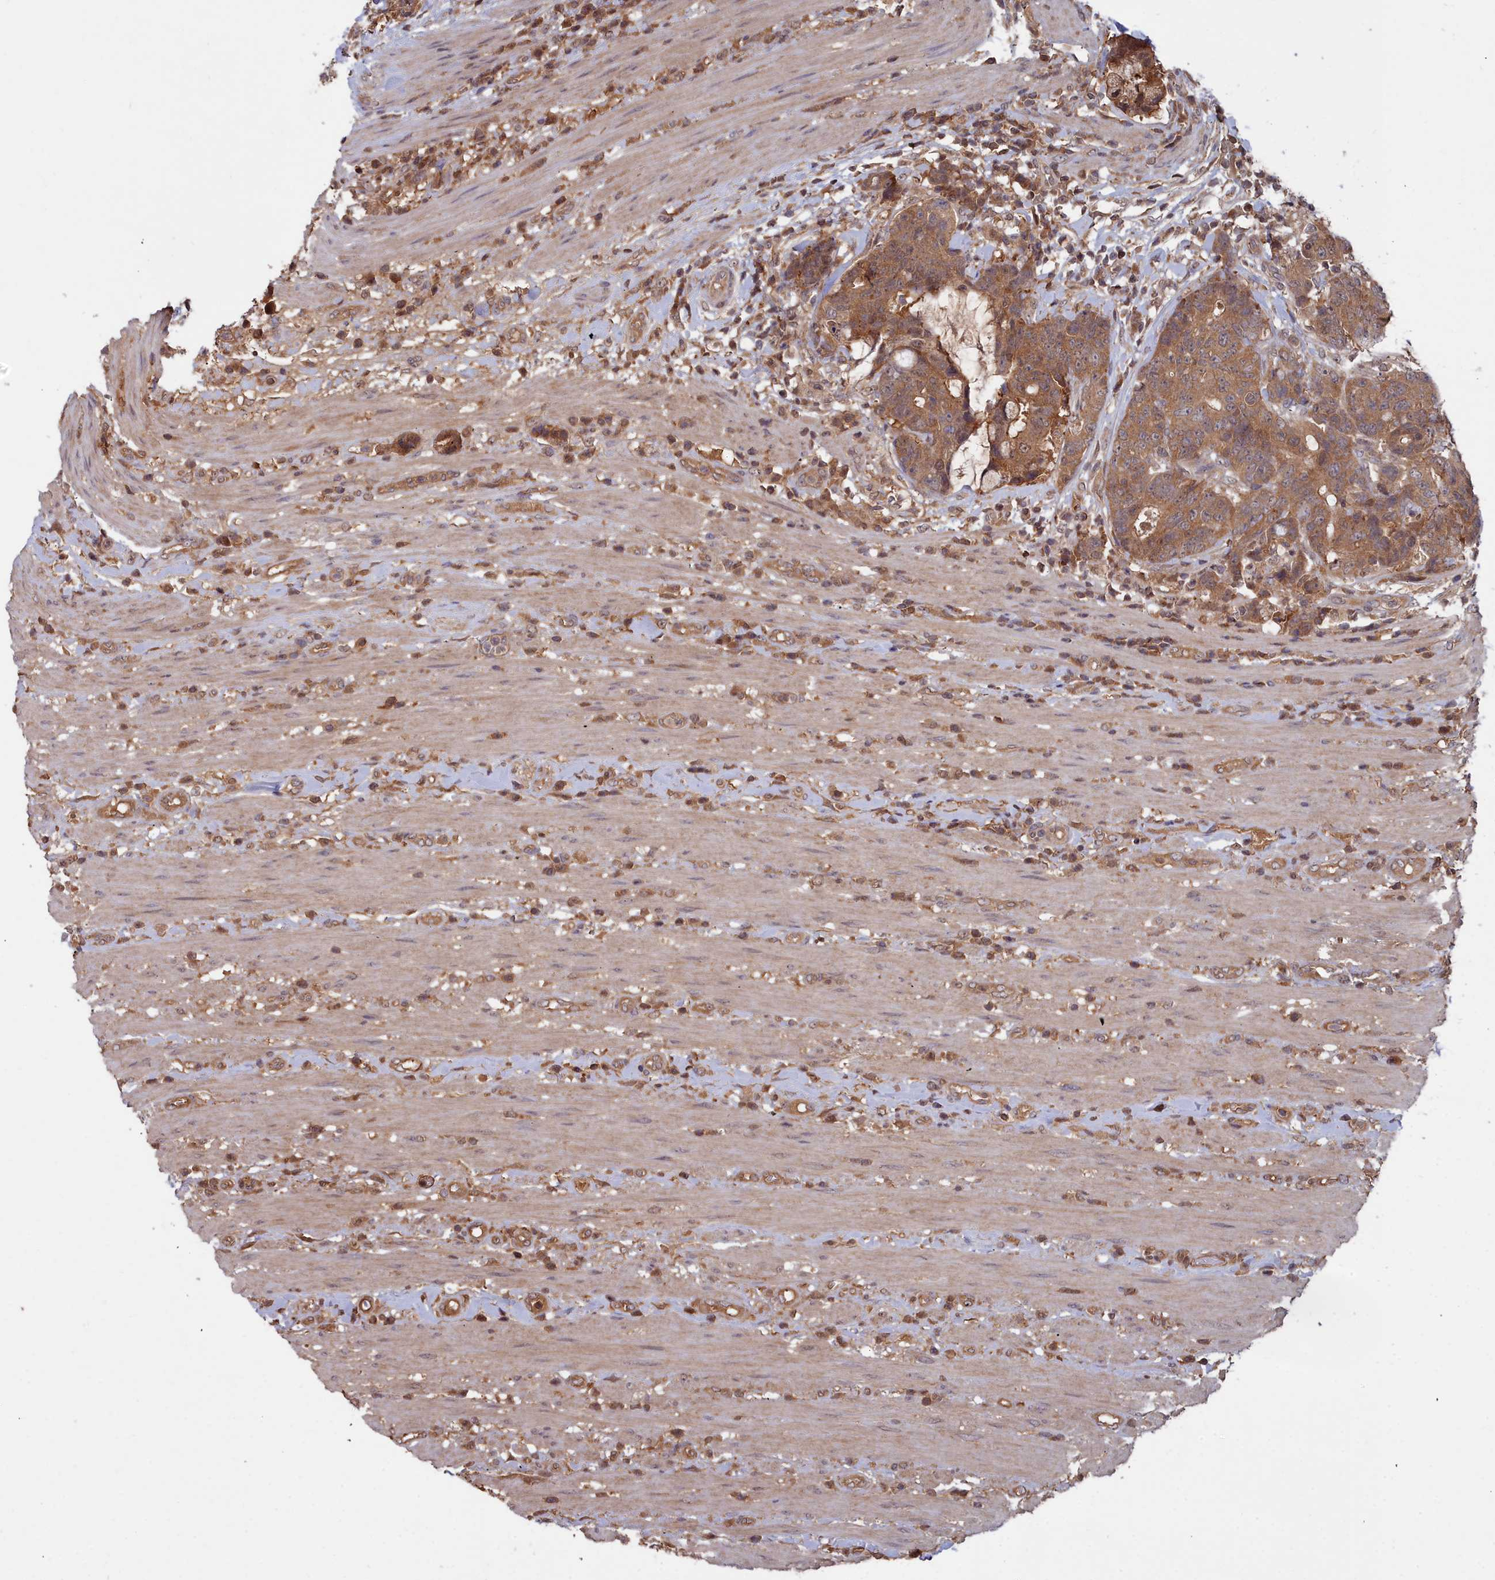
{"staining": {"intensity": "moderate", "quantity": ">75%", "location": "cytoplasmic/membranous"}, "tissue": "colorectal cancer", "cell_type": "Tumor cells", "image_type": "cancer", "snomed": [{"axis": "morphology", "description": "Adenocarcinoma, NOS"}, {"axis": "topography", "description": "Colon"}], "caption": "The photomicrograph reveals a brown stain indicating the presence of a protein in the cytoplasmic/membranous of tumor cells in colorectal cancer. (DAB (3,3'-diaminobenzidine) IHC with brightfield microscopy, high magnification).", "gene": "GFRA2", "patient": {"sex": "female", "age": 82}}